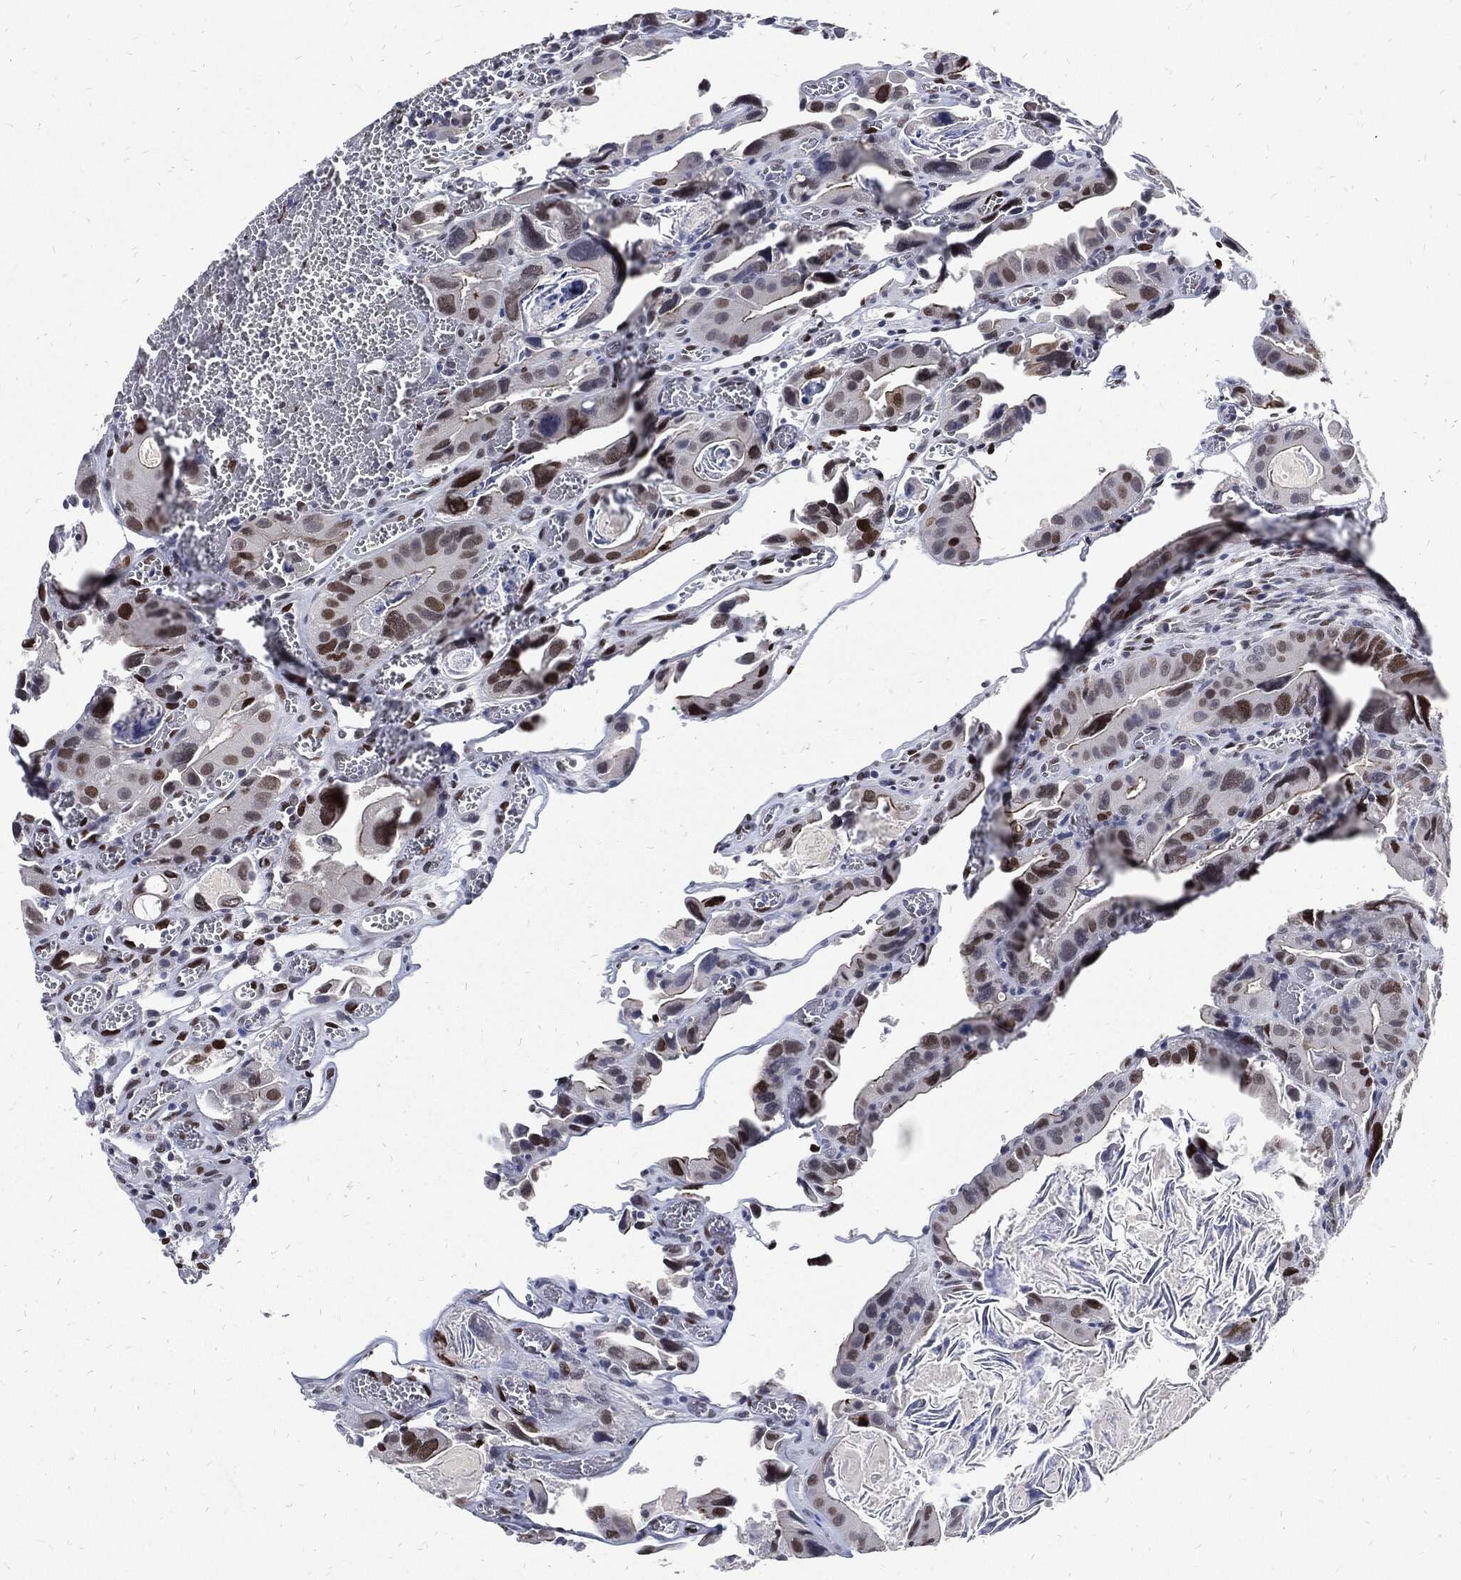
{"staining": {"intensity": "moderate", "quantity": "<25%", "location": "nuclear"}, "tissue": "colorectal cancer", "cell_type": "Tumor cells", "image_type": "cancer", "snomed": [{"axis": "morphology", "description": "Adenocarcinoma, NOS"}, {"axis": "topography", "description": "Rectum"}], "caption": "Colorectal cancer stained for a protein displays moderate nuclear positivity in tumor cells. (Stains: DAB (3,3'-diaminobenzidine) in brown, nuclei in blue, Microscopy: brightfield microscopy at high magnification).", "gene": "JUN", "patient": {"sex": "male", "age": 64}}